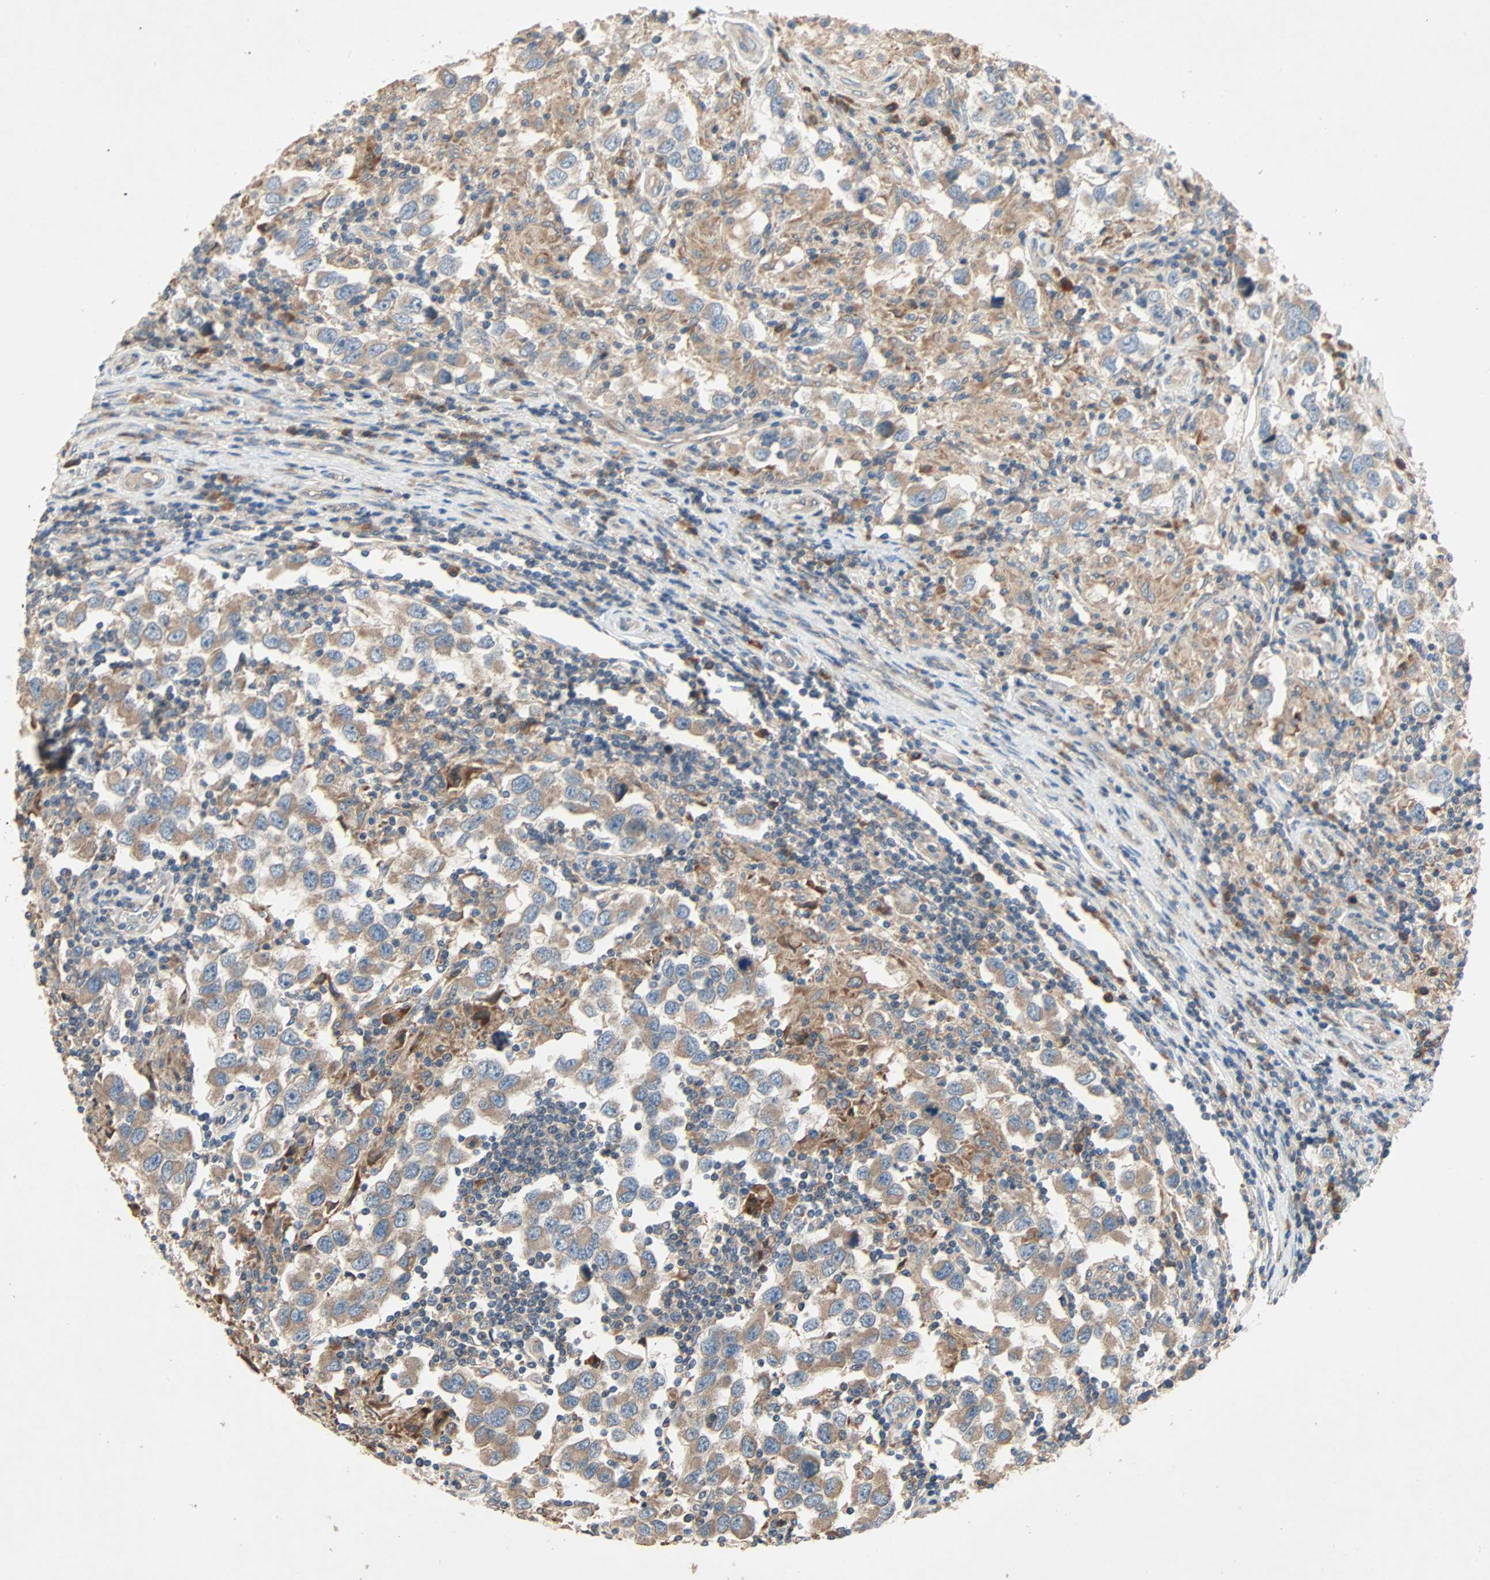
{"staining": {"intensity": "moderate", "quantity": ">75%", "location": "cytoplasmic/membranous"}, "tissue": "testis cancer", "cell_type": "Tumor cells", "image_type": "cancer", "snomed": [{"axis": "morphology", "description": "Carcinoma, Embryonal, NOS"}, {"axis": "topography", "description": "Testis"}], "caption": "Protein staining of embryonal carcinoma (testis) tissue exhibits moderate cytoplasmic/membranous staining in approximately >75% of tumor cells.", "gene": "XYLT1", "patient": {"sex": "male", "age": 21}}